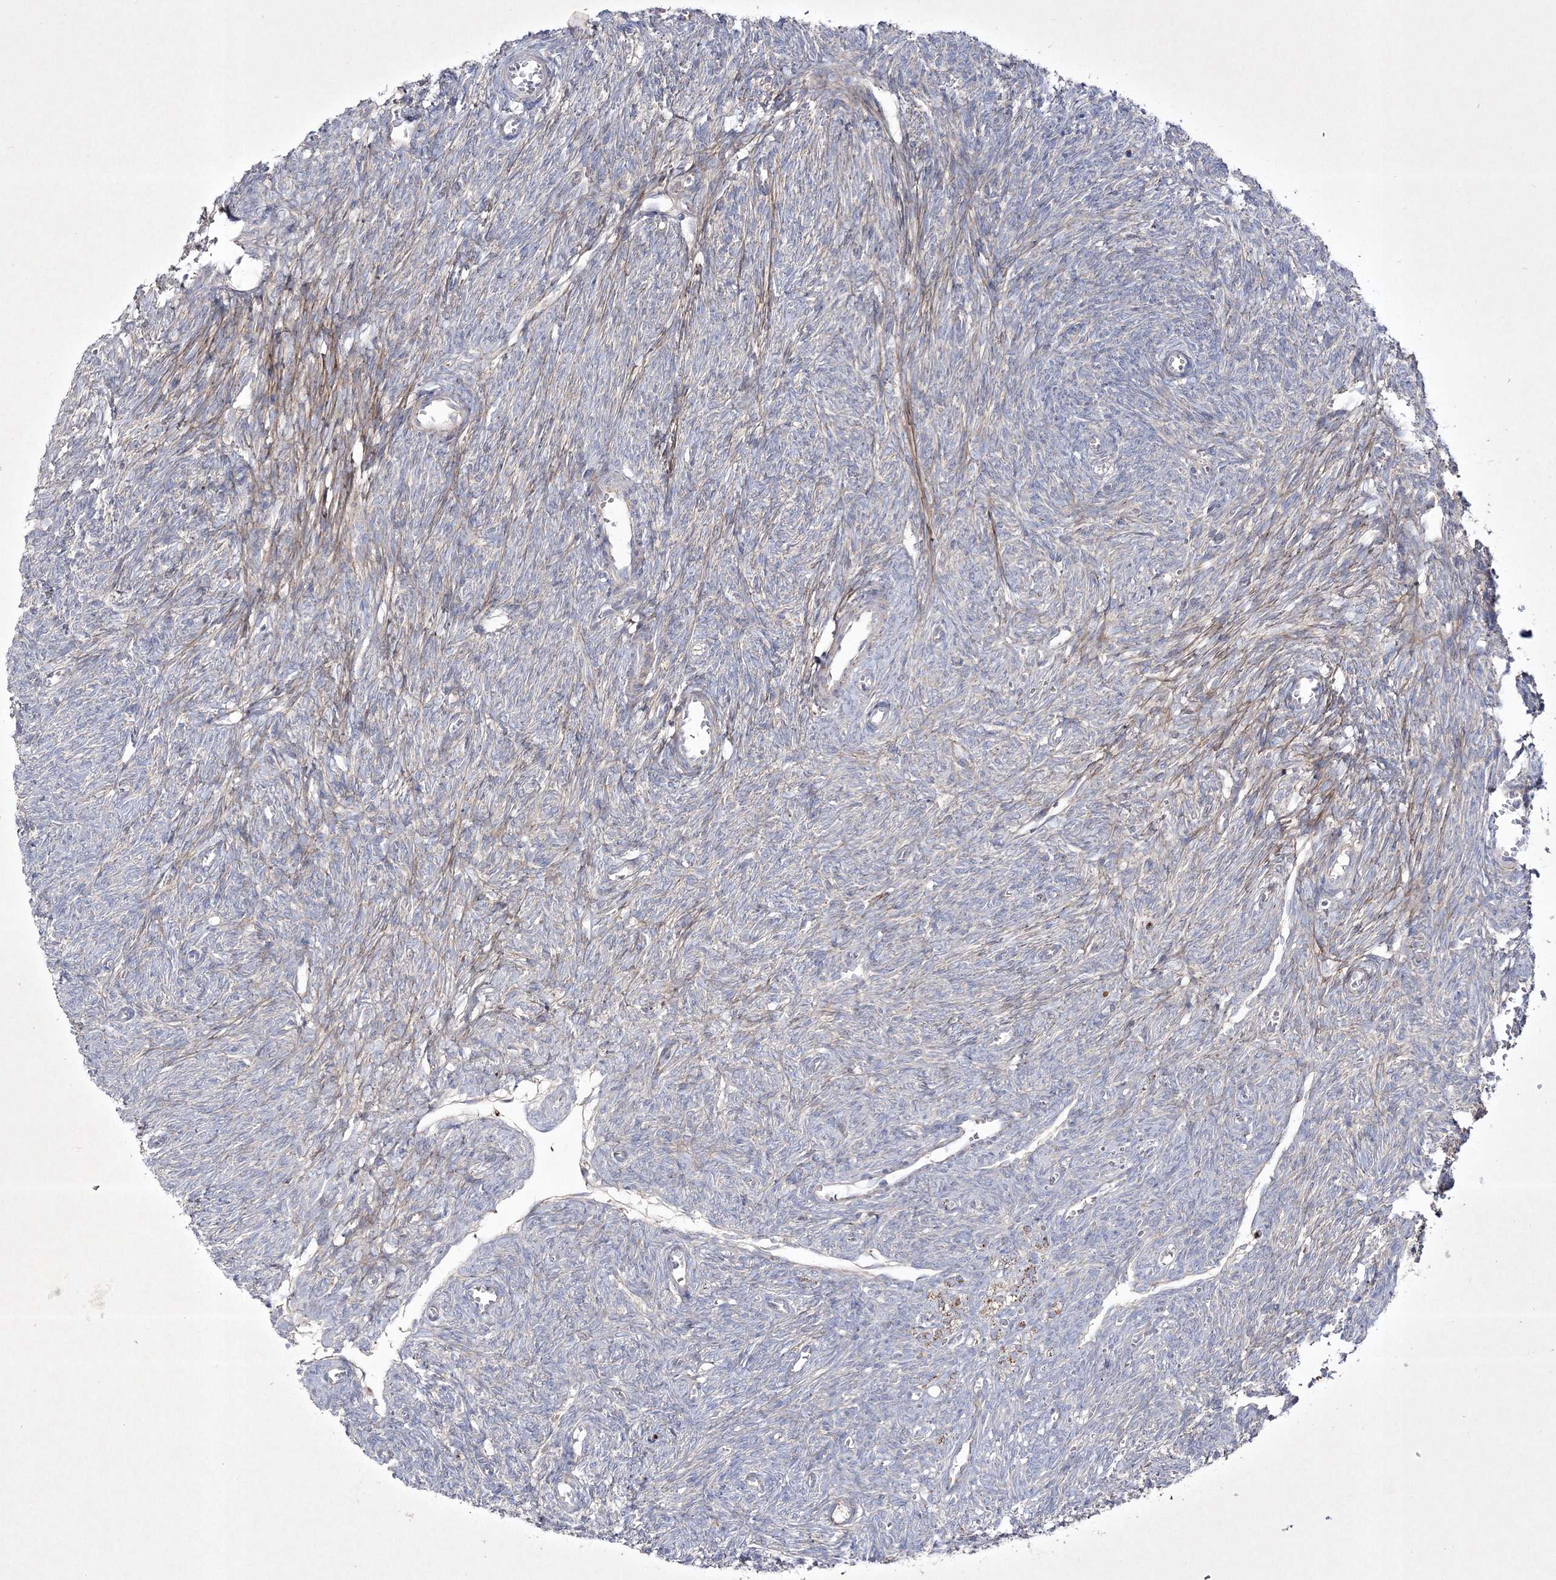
{"staining": {"intensity": "weak", "quantity": "<25%", "location": "cytoplasmic/membranous"}, "tissue": "ovary", "cell_type": "Ovarian stroma cells", "image_type": "normal", "snomed": [{"axis": "morphology", "description": "Normal tissue, NOS"}, {"axis": "topography", "description": "Ovary"}], "caption": "High magnification brightfield microscopy of benign ovary stained with DAB (brown) and counterstained with hematoxylin (blue): ovarian stroma cells show no significant expression. (Stains: DAB (3,3'-diaminobenzidine) immunohistochemistry (IHC) with hematoxylin counter stain, Microscopy: brightfield microscopy at high magnification).", "gene": "RICTOR", "patient": {"sex": "female", "age": 27}}